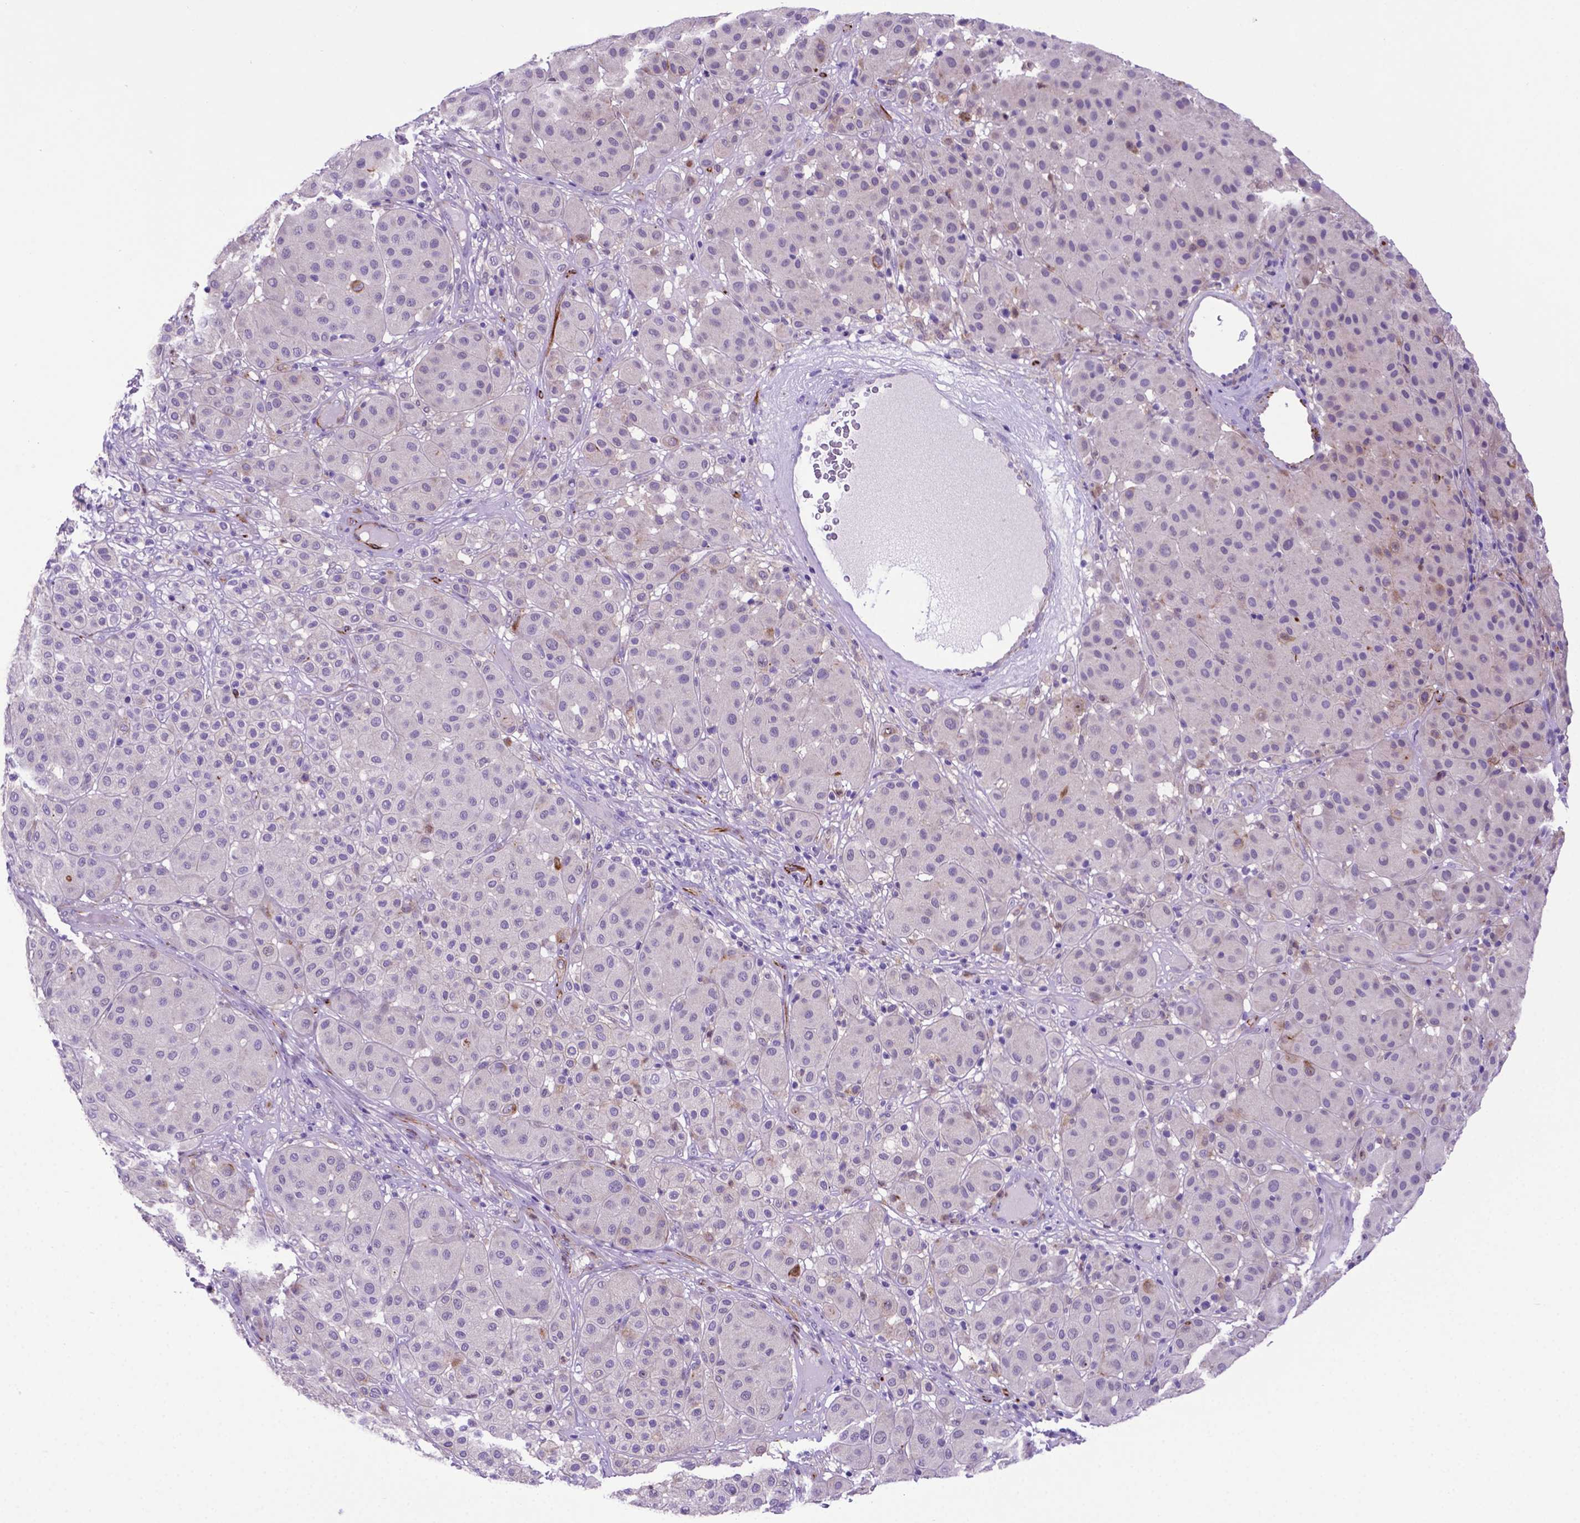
{"staining": {"intensity": "negative", "quantity": "none", "location": "none"}, "tissue": "melanoma", "cell_type": "Tumor cells", "image_type": "cancer", "snomed": [{"axis": "morphology", "description": "Malignant melanoma, Metastatic site"}, {"axis": "topography", "description": "Smooth muscle"}], "caption": "DAB (3,3'-diaminobenzidine) immunohistochemical staining of melanoma demonstrates no significant expression in tumor cells.", "gene": "LZTR1", "patient": {"sex": "male", "age": 41}}